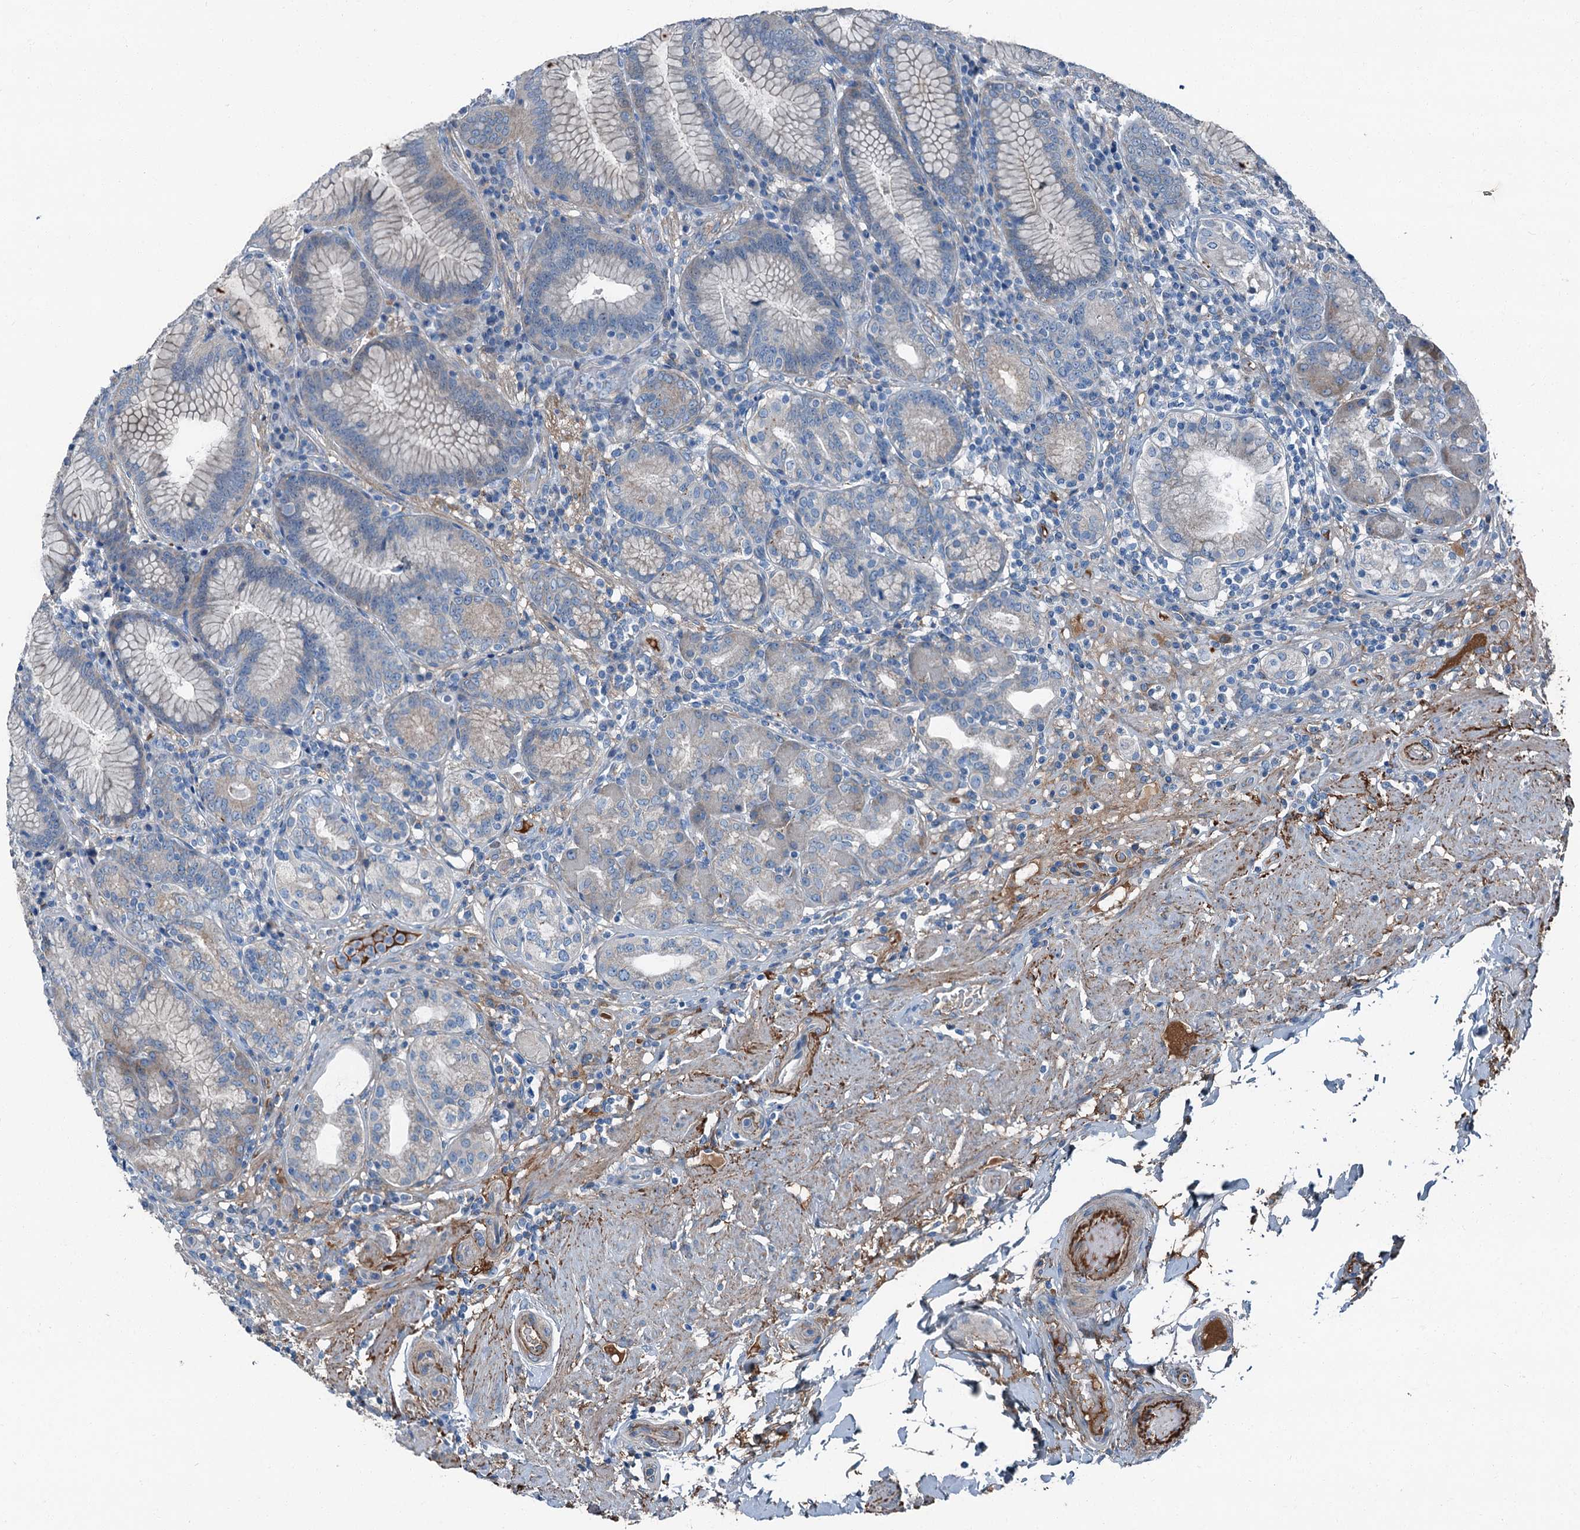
{"staining": {"intensity": "weak", "quantity": "<25%", "location": "cytoplasmic/membranous"}, "tissue": "stomach", "cell_type": "Glandular cells", "image_type": "normal", "snomed": [{"axis": "morphology", "description": "Normal tissue, NOS"}, {"axis": "topography", "description": "Stomach, upper"}, {"axis": "topography", "description": "Stomach, lower"}], "caption": "The histopathology image demonstrates no staining of glandular cells in unremarkable stomach.", "gene": "AXL", "patient": {"sex": "female", "age": 76}}